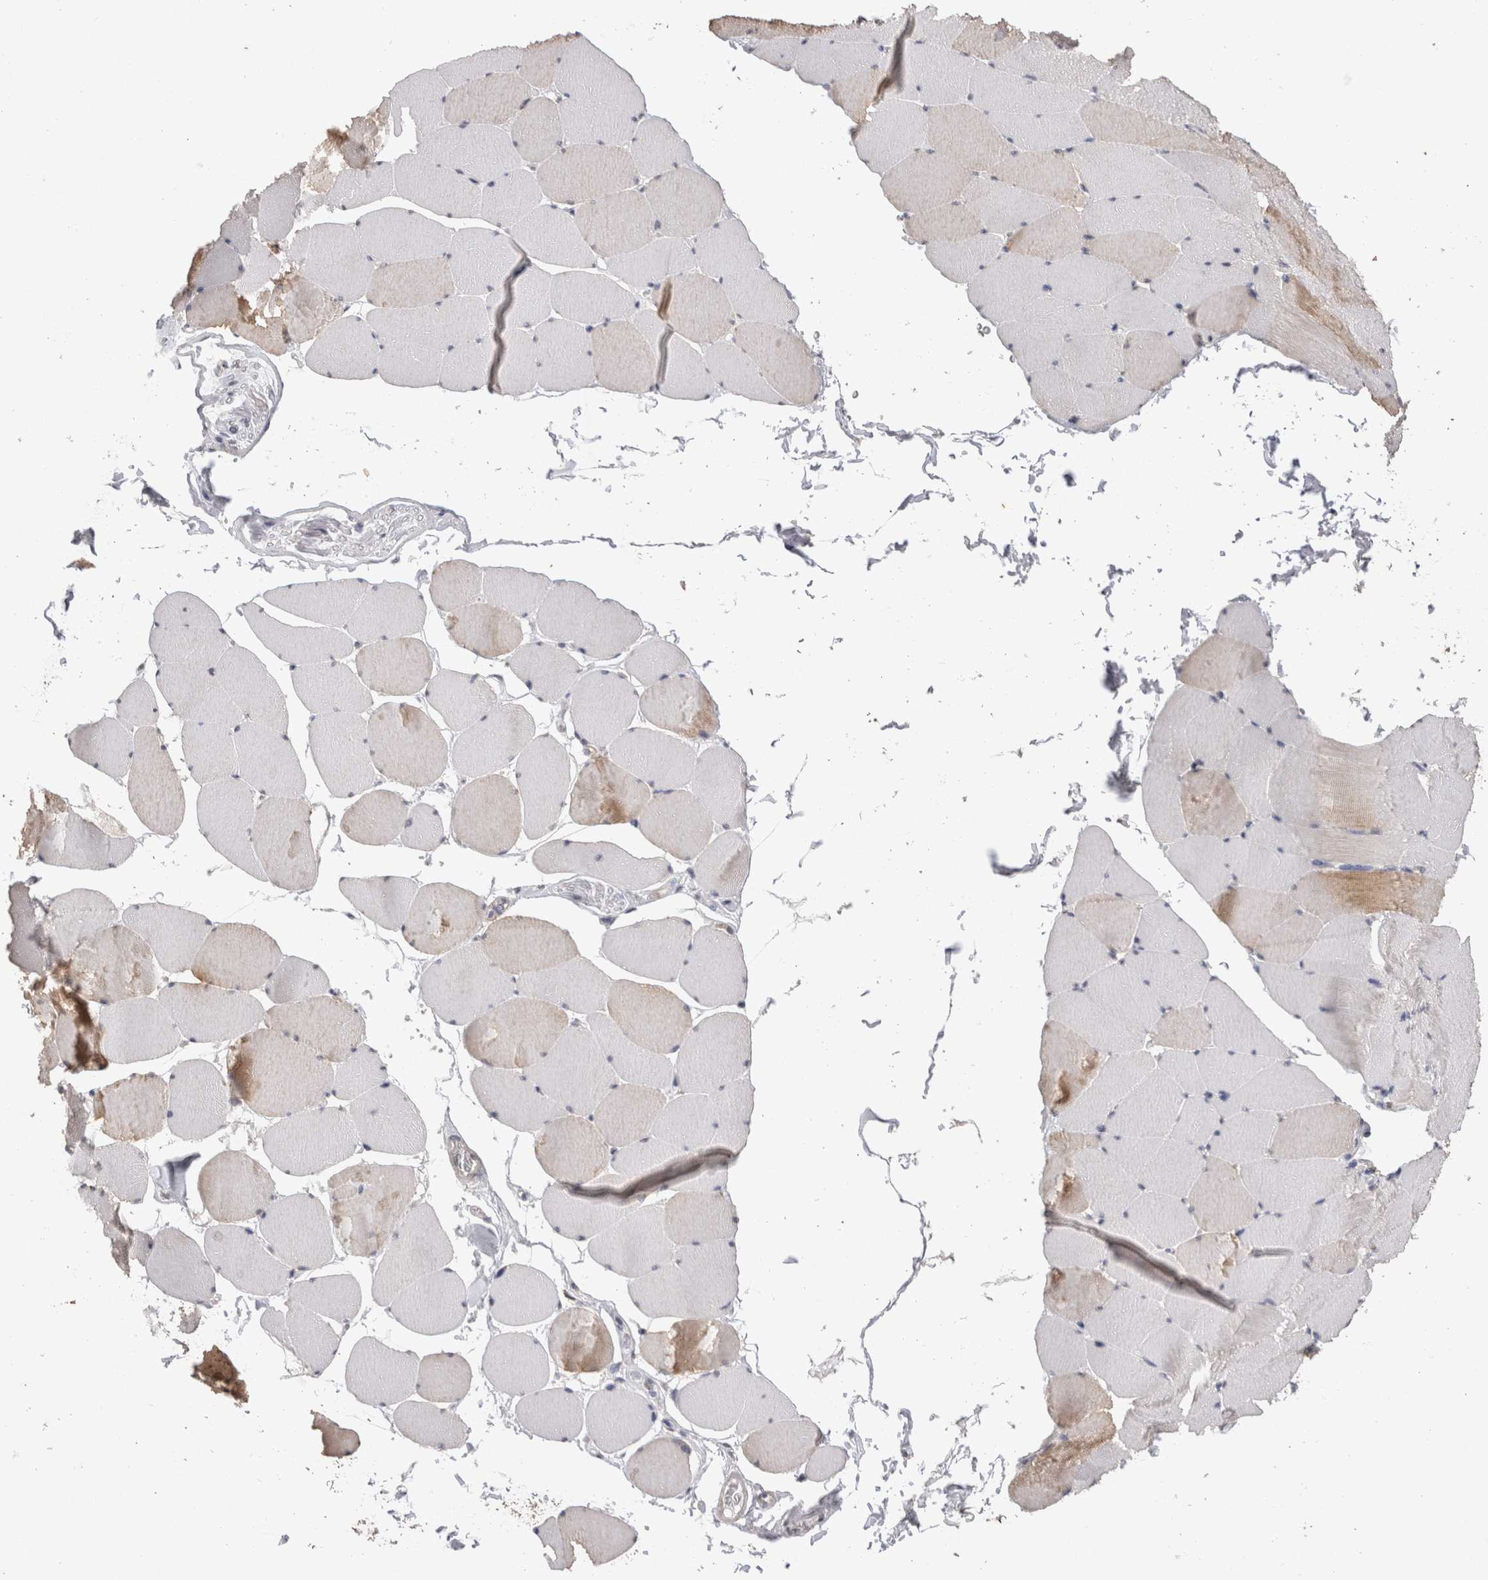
{"staining": {"intensity": "moderate", "quantity": "25%-75%", "location": "cytoplasmic/membranous"}, "tissue": "skeletal muscle", "cell_type": "Myocytes", "image_type": "normal", "snomed": [{"axis": "morphology", "description": "Normal tissue, NOS"}, {"axis": "topography", "description": "Skeletal muscle"}], "caption": "The histopathology image demonstrates immunohistochemical staining of benign skeletal muscle. There is moderate cytoplasmic/membranous staining is seen in about 25%-75% of myocytes. (IHC, brightfield microscopy, high magnification).", "gene": "CDH6", "patient": {"sex": "male", "age": 62}}